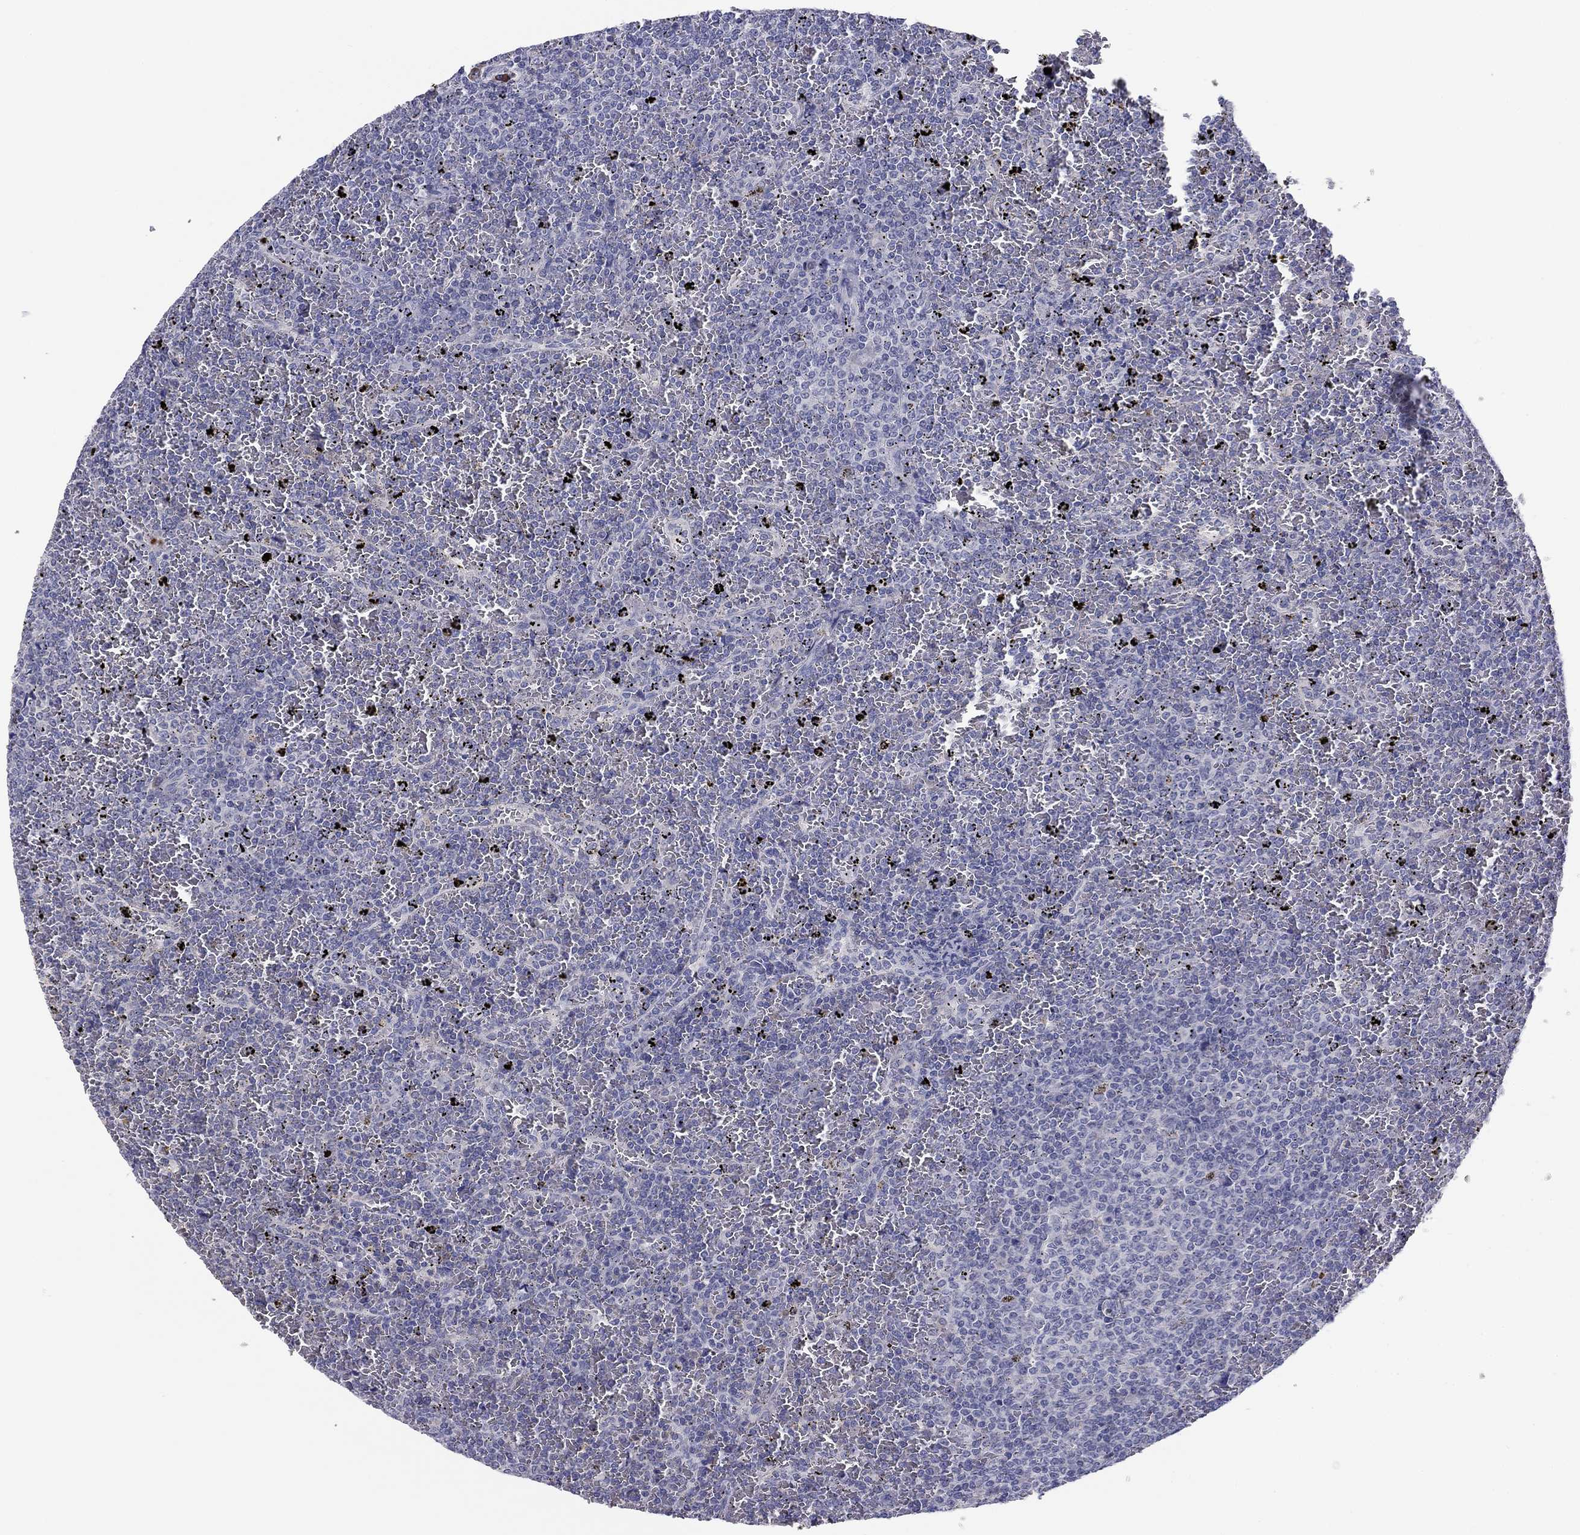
{"staining": {"intensity": "negative", "quantity": "none", "location": "none"}, "tissue": "lymphoma", "cell_type": "Tumor cells", "image_type": "cancer", "snomed": [{"axis": "morphology", "description": "Malignant lymphoma, non-Hodgkin's type, Low grade"}, {"axis": "topography", "description": "Spleen"}], "caption": "DAB immunohistochemical staining of malignant lymphoma, non-Hodgkin's type (low-grade) displays no significant expression in tumor cells. The staining is performed using DAB (3,3'-diaminobenzidine) brown chromogen with nuclei counter-stained in using hematoxylin.", "gene": "GRK7", "patient": {"sex": "female", "age": 77}}